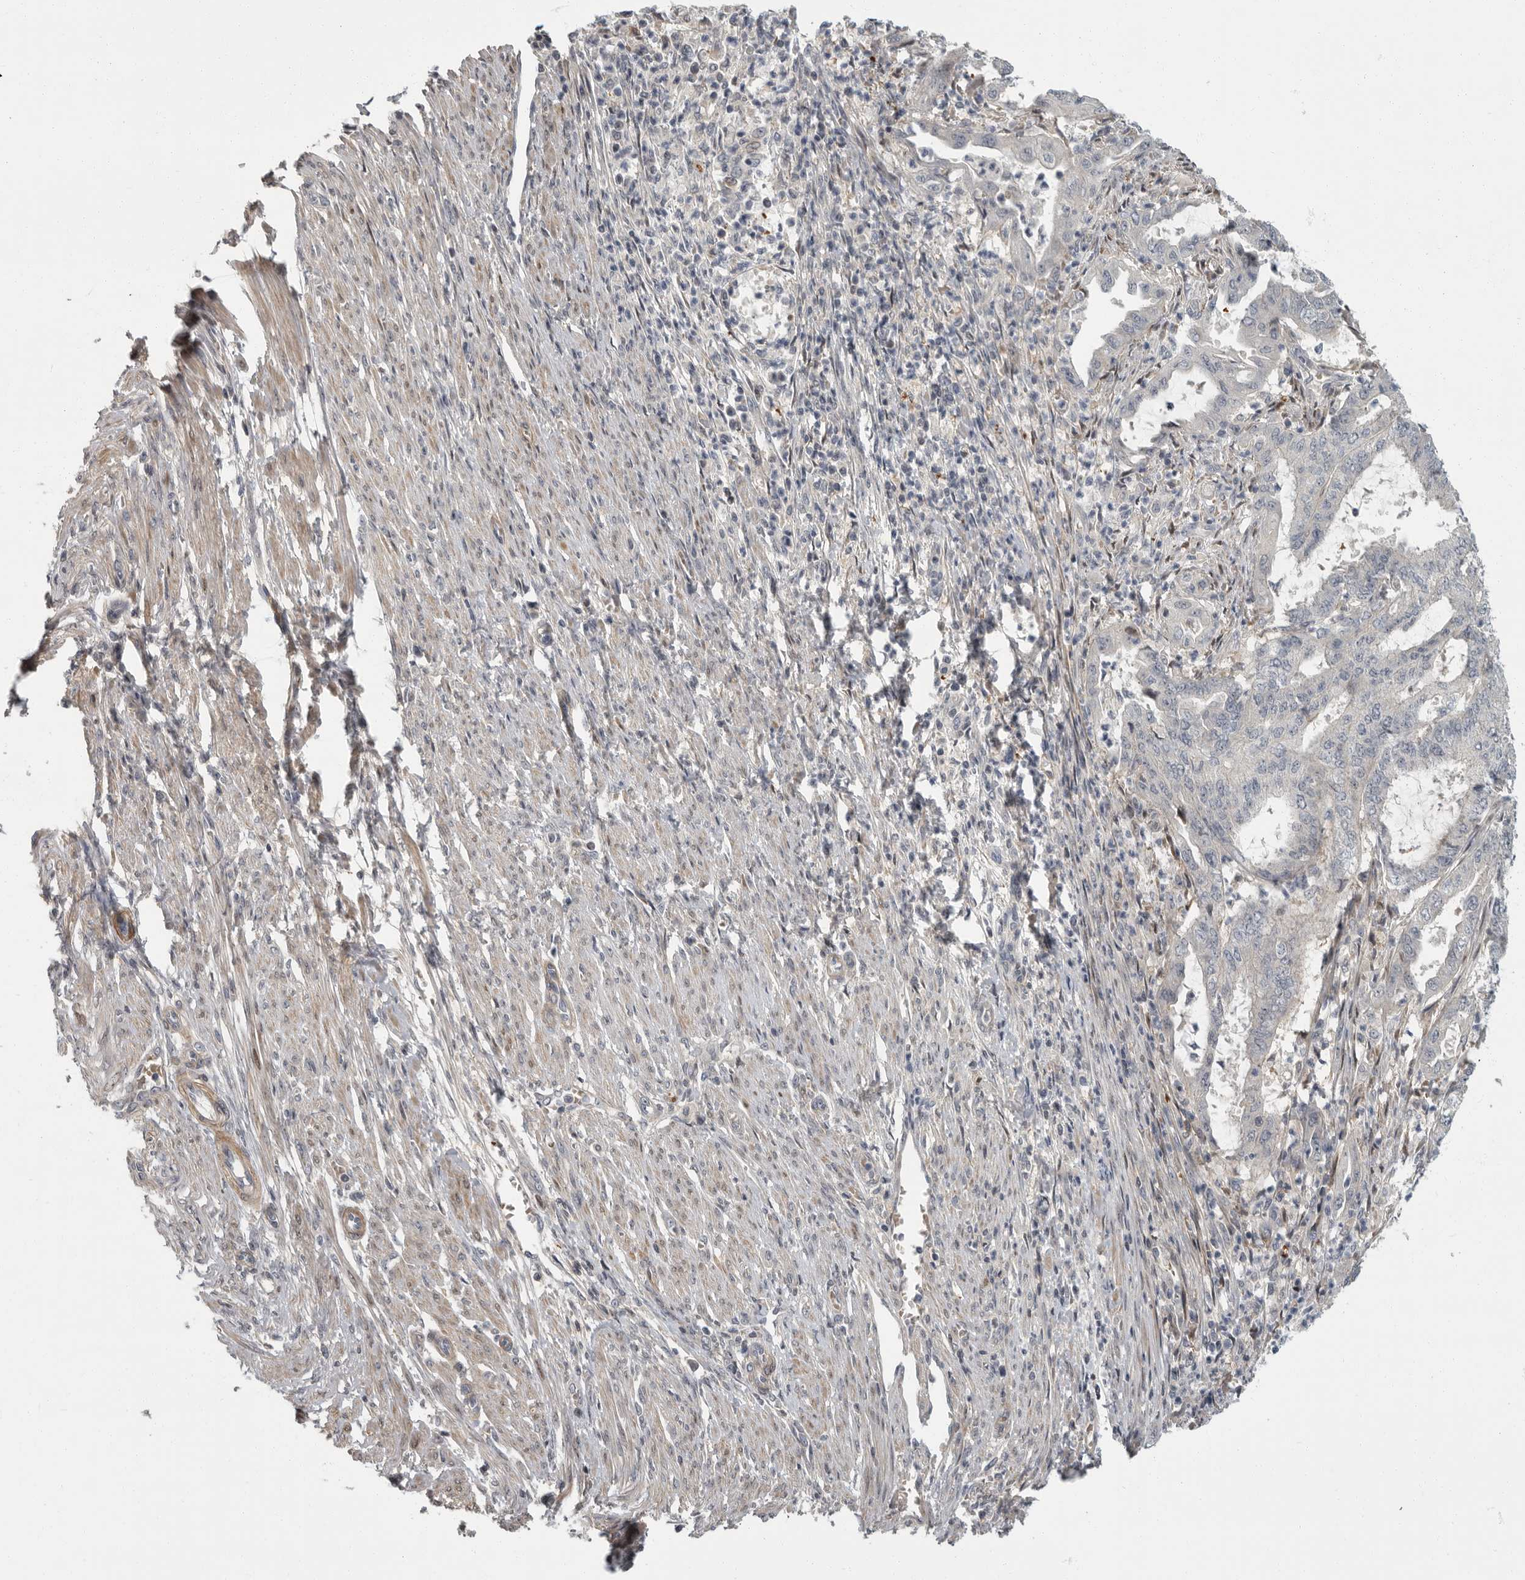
{"staining": {"intensity": "negative", "quantity": "none", "location": "none"}, "tissue": "endometrial cancer", "cell_type": "Tumor cells", "image_type": "cancer", "snomed": [{"axis": "morphology", "description": "Adenocarcinoma, NOS"}, {"axis": "topography", "description": "Endometrium"}], "caption": "IHC of endometrial cancer (adenocarcinoma) reveals no staining in tumor cells.", "gene": "PDE7A", "patient": {"sex": "female", "age": 51}}